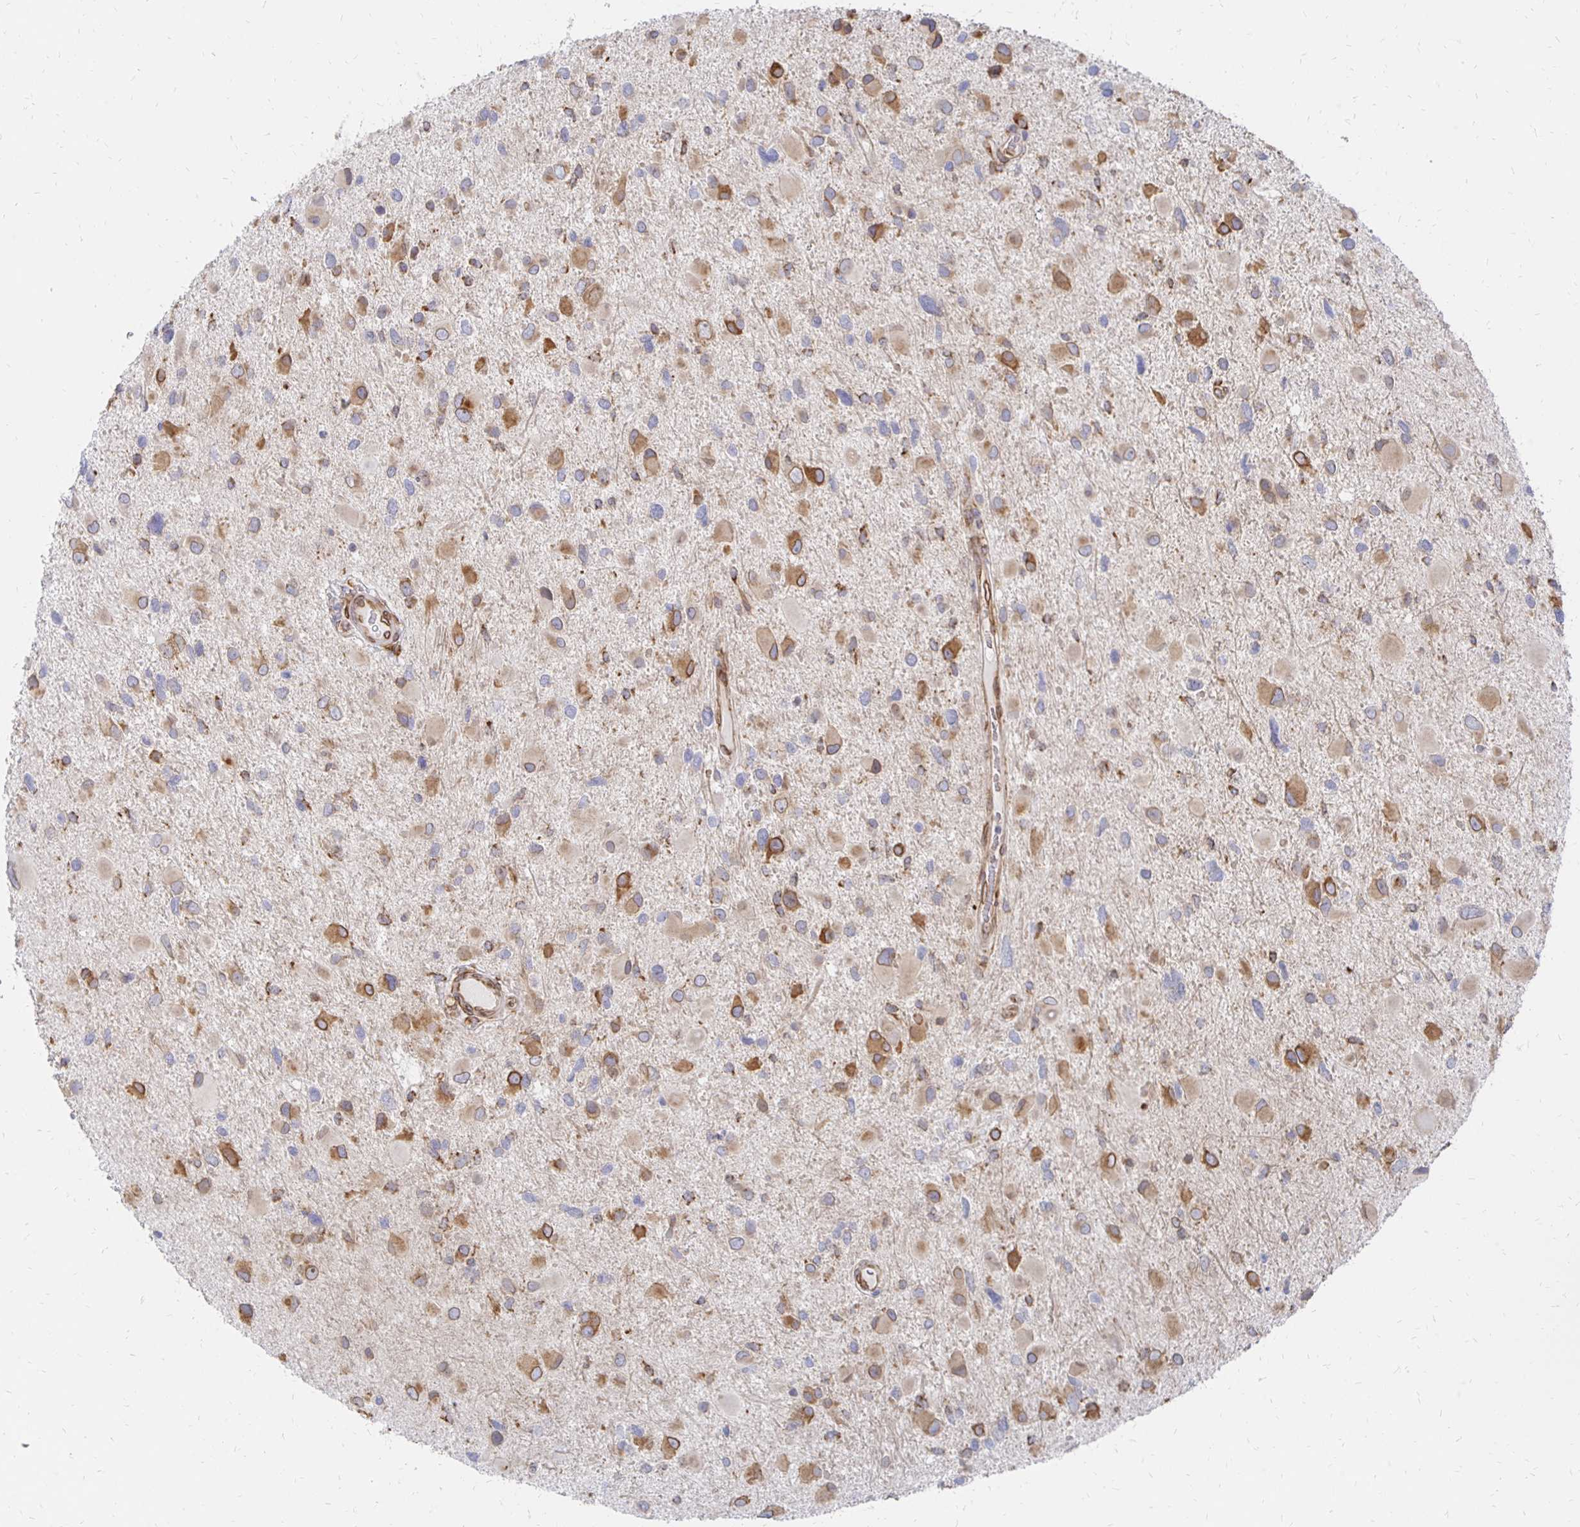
{"staining": {"intensity": "moderate", "quantity": "<25%", "location": "cytoplasmic/membranous,nuclear"}, "tissue": "glioma", "cell_type": "Tumor cells", "image_type": "cancer", "snomed": [{"axis": "morphology", "description": "Glioma, malignant, Low grade"}, {"axis": "topography", "description": "Brain"}], "caption": "DAB immunohistochemical staining of human malignant low-grade glioma displays moderate cytoplasmic/membranous and nuclear protein positivity in about <25% of tumor cells.", "gene": "PELI3", "patient": {"sex": "female", "age": 32}}